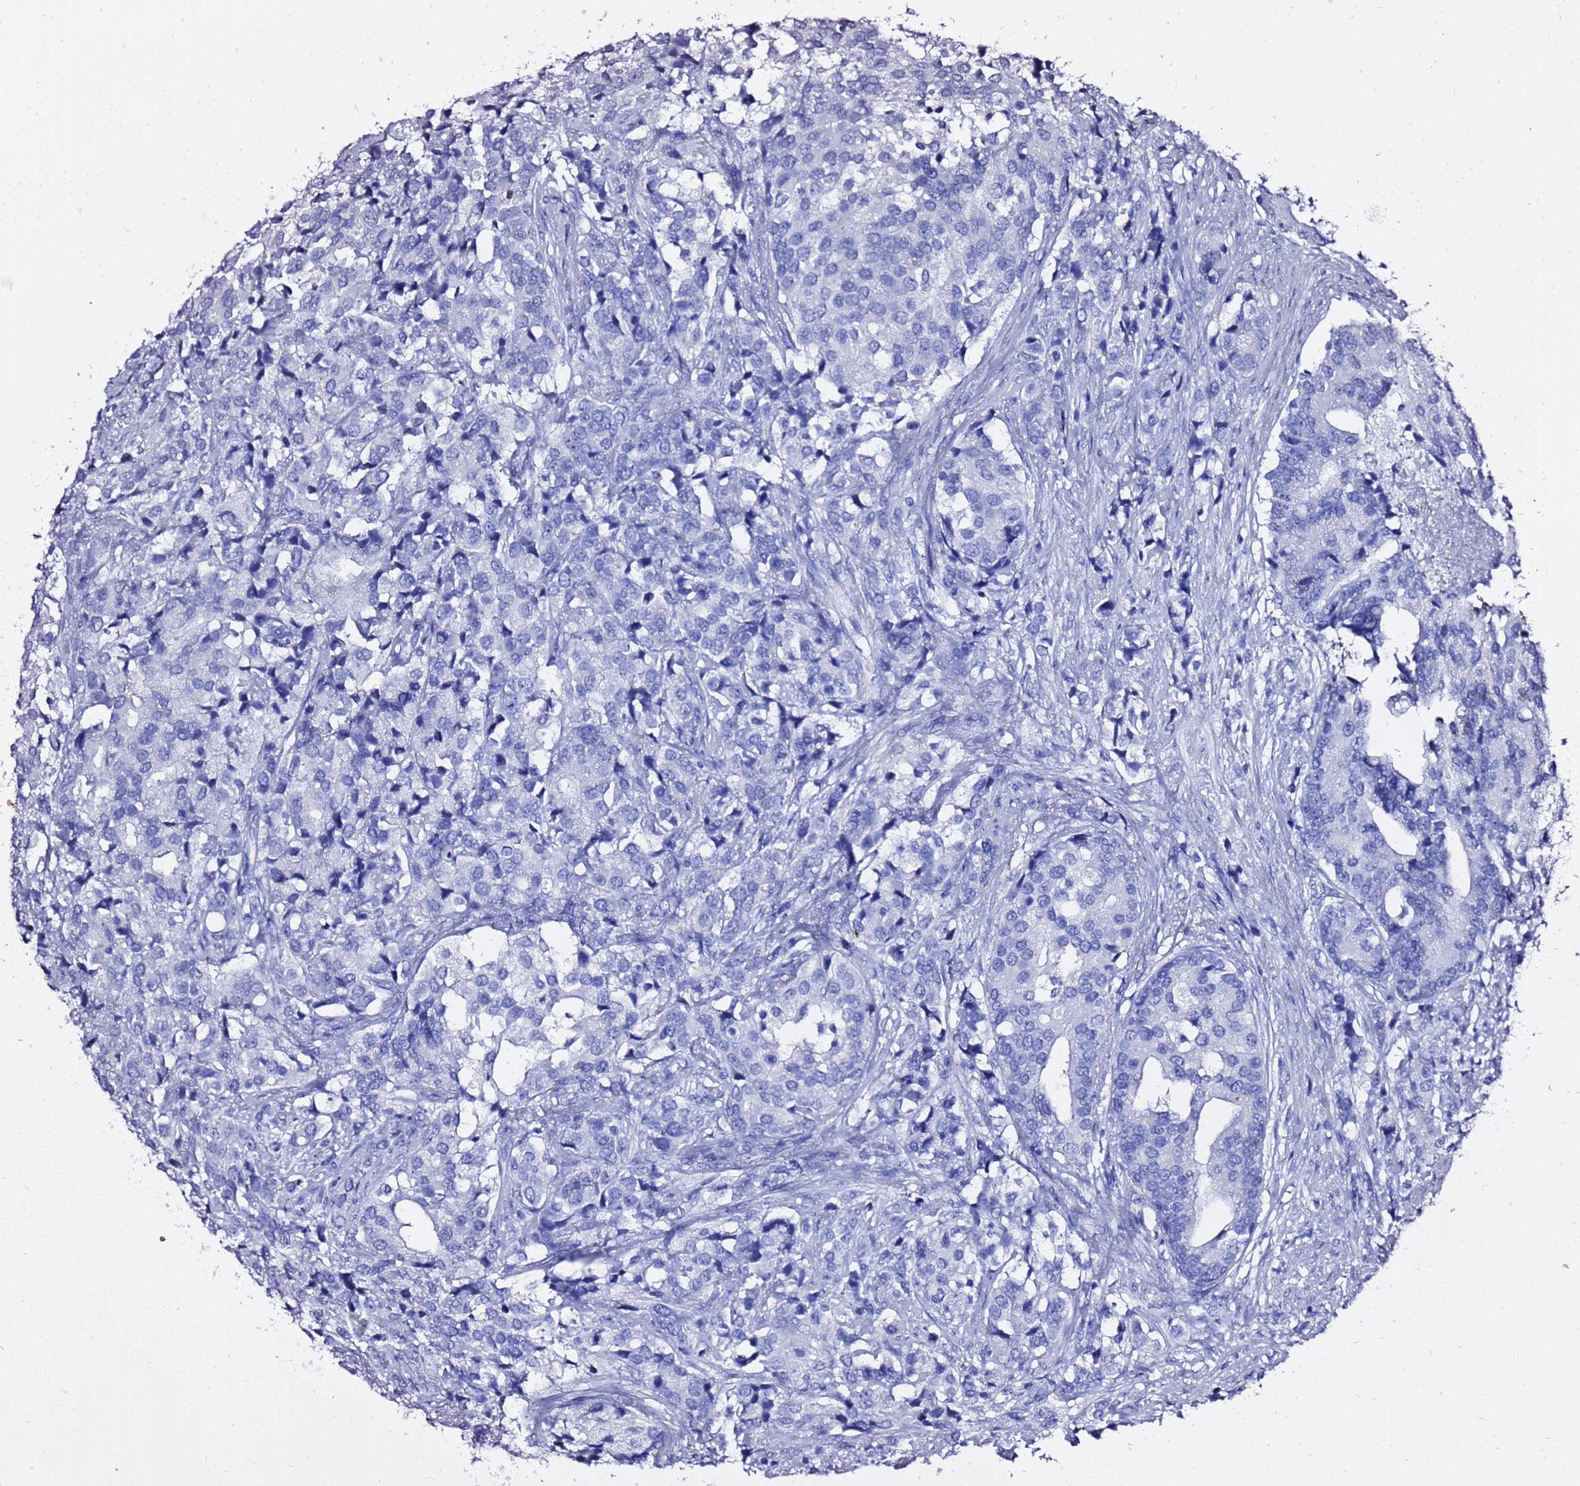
{"staining": {"intensity": "negative", "quantity": "none", "location": "none"}, "tissue": "prostate cancer", "cell_type": "Tumor cells", "image_type": "cancer", "snomed": [{"axis": "morphology", "description": "Adenocarcinoma, High grade"}, {"axis": "topography", "description": "Prostate"}], "caption": "Prostate cancer (adenocarcinoma (high-grade)) stained for a protein using immunohistochemistry (IHC) reveals no staining tumor cells.", "gene": "LIPF", "patient": {"sex": "male", "age": 62}}